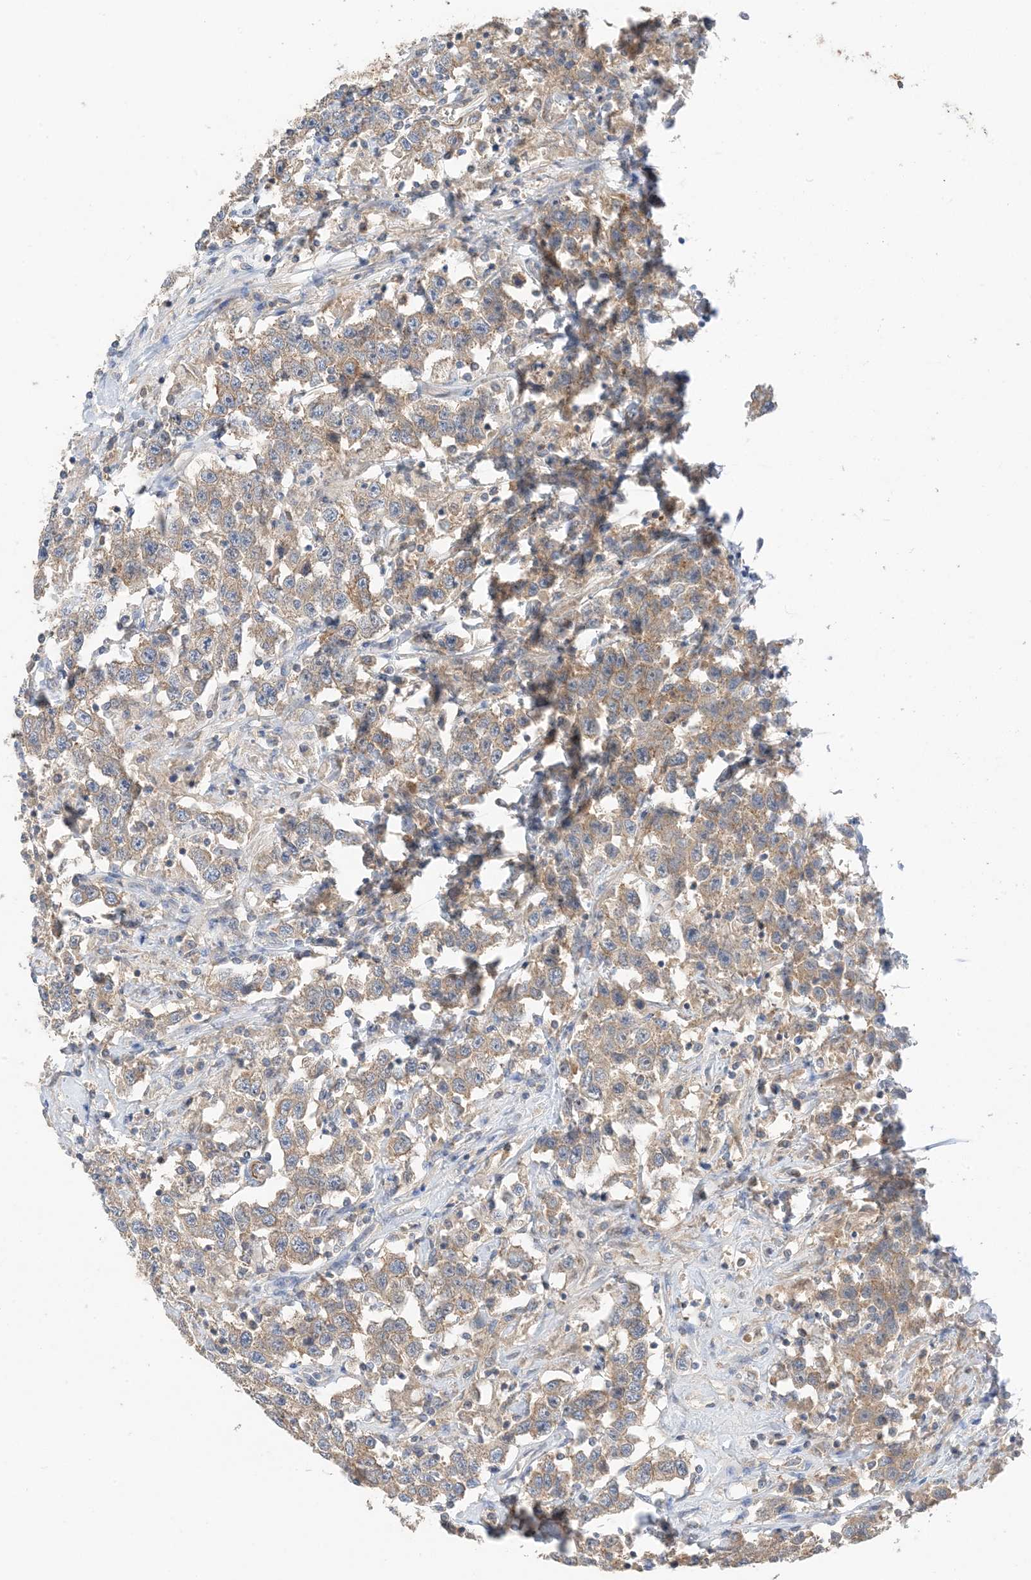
{"staining": {"intensity": "moderate", "quantity": ">75%", "location": "cytoplasmic/membranous"}, "tissue": "testis cancer", "cell_type": "Tumor cells", "image_type": "cancer", "snomed": [{"axis": "morphology", "description": "Seminoma, NOS"}, {"axis": "topography", "description": "Testis"}], "caption": "Human testis cancer (seminoma) stained with a brown dye exhibits moderate cytoplasmic/membranous positive staining in about >75% of tumor cells.", "gene": "KIFBP", "patient": {"sex": "male", "age": 41}}